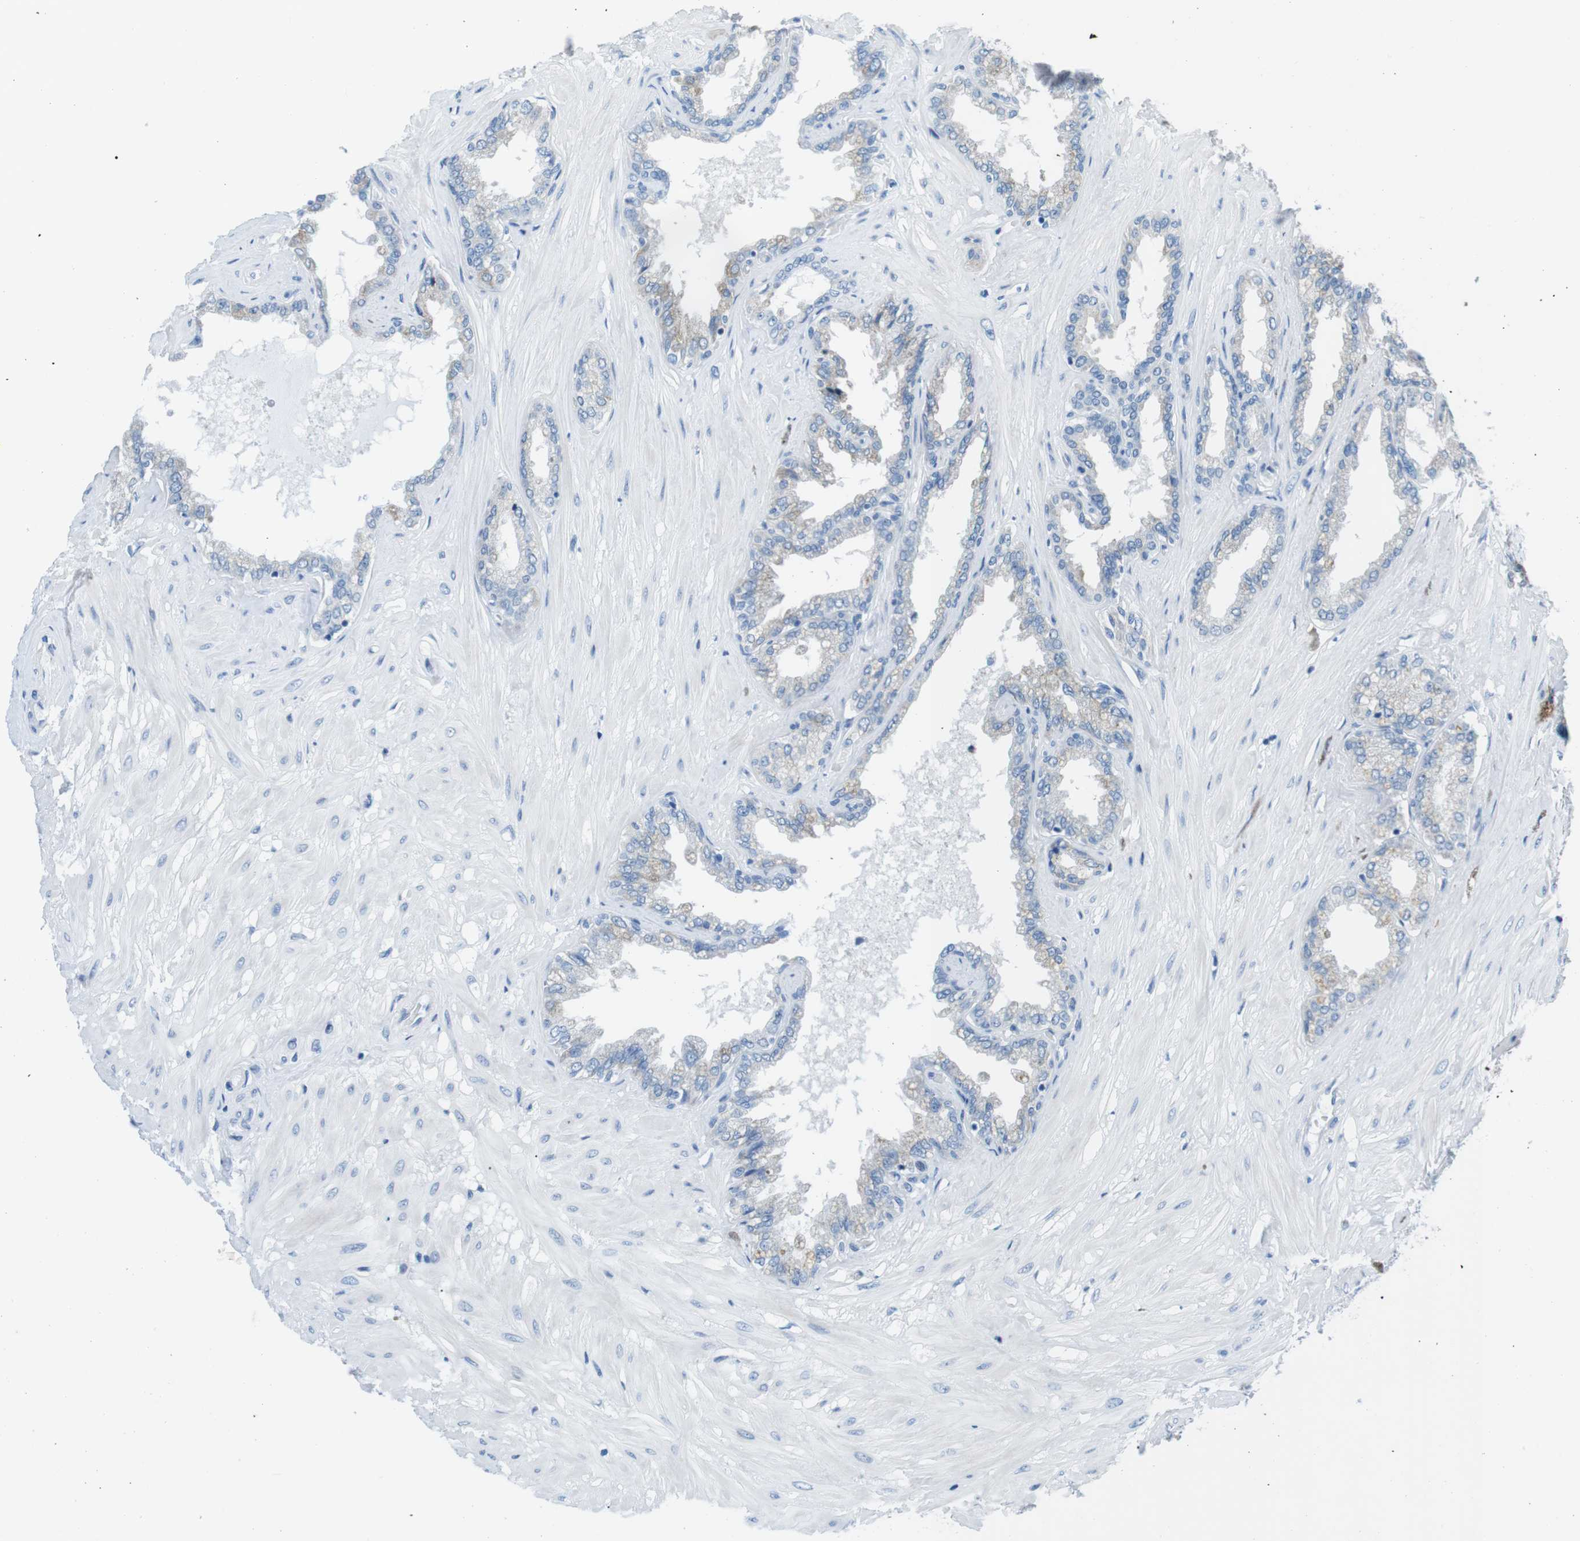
{"staining": {"intensity": "weak", "quantity": "<25%", "location": "cytoplasmic/membranous"}, "tissue": "seminal vesicle", "cell_type": "Glandular cells", "image_type": "normal", "snomed": [{"axis": "morphology", "description": "Normal tissue, NOS"}, {"axis": "topography", "description": "Seminal veicle"}], "caption": "Human seminal vesicle stained for a protein using immunohistochemistry (IHC) demonstrates no staining in glandular cells.", "gene": "MUC2", "patient": {"sex": "male", "age": 46}}